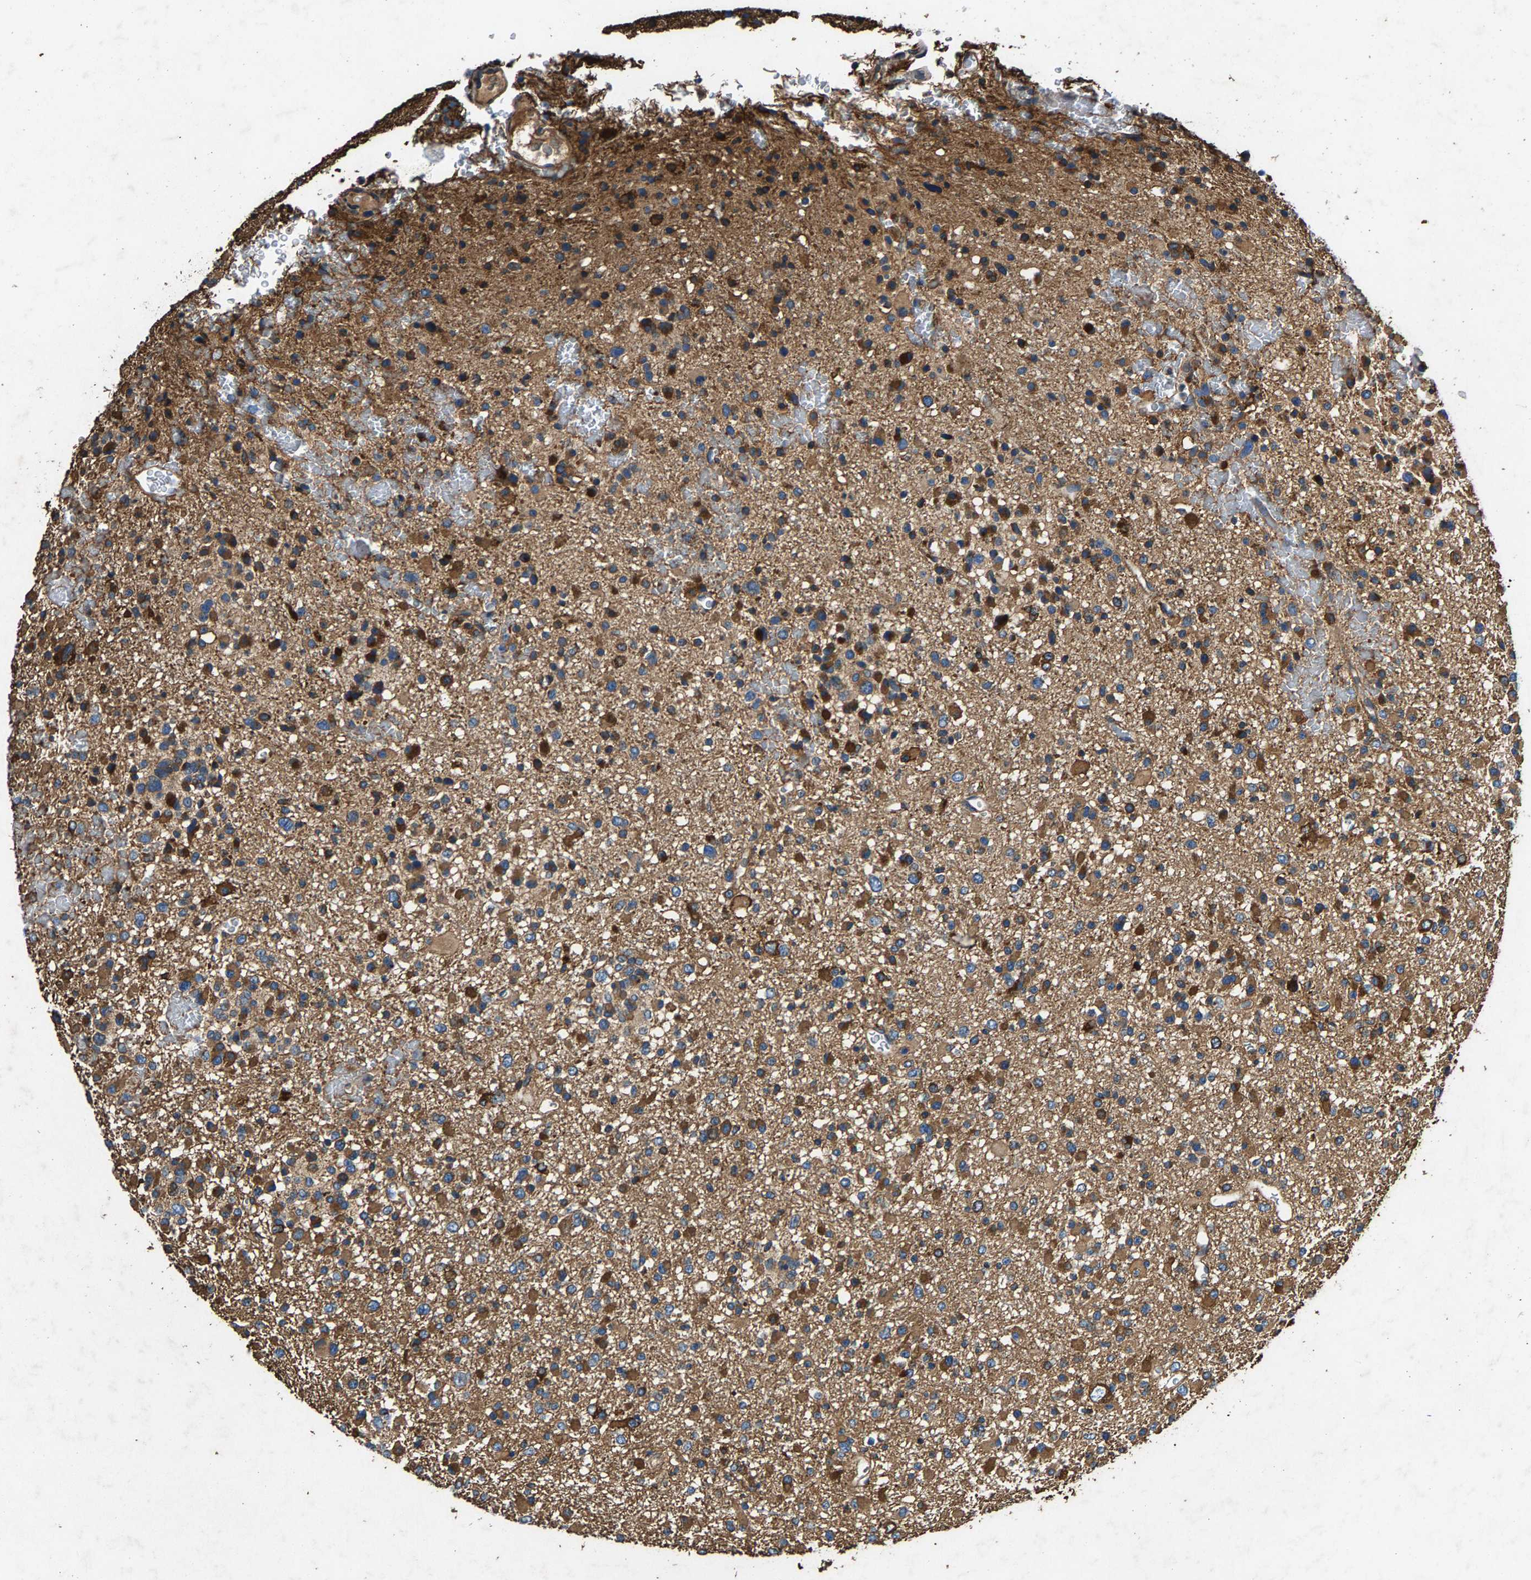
{"staining": {"intensity": "moderate", "quantity": ">75%", "location": "cytoplasmic/membranous"}, "tissue": "glioma", "cell_type": "Tumor cells", "image_type": "cancer", "snomed": [{"axis": "morphology", "description": "Glioma, malignant, Low grade"}, {"axis": "topography", "description": "Brain"}], "caption": "Malignant glioma (low-grade) stained with a brown dye shows moderate cytoplasmic/membranous positive staining in about >75% of tumor cells.", "gene": "LPCAT1", "patient": {"sex": "female", "age": 22}}